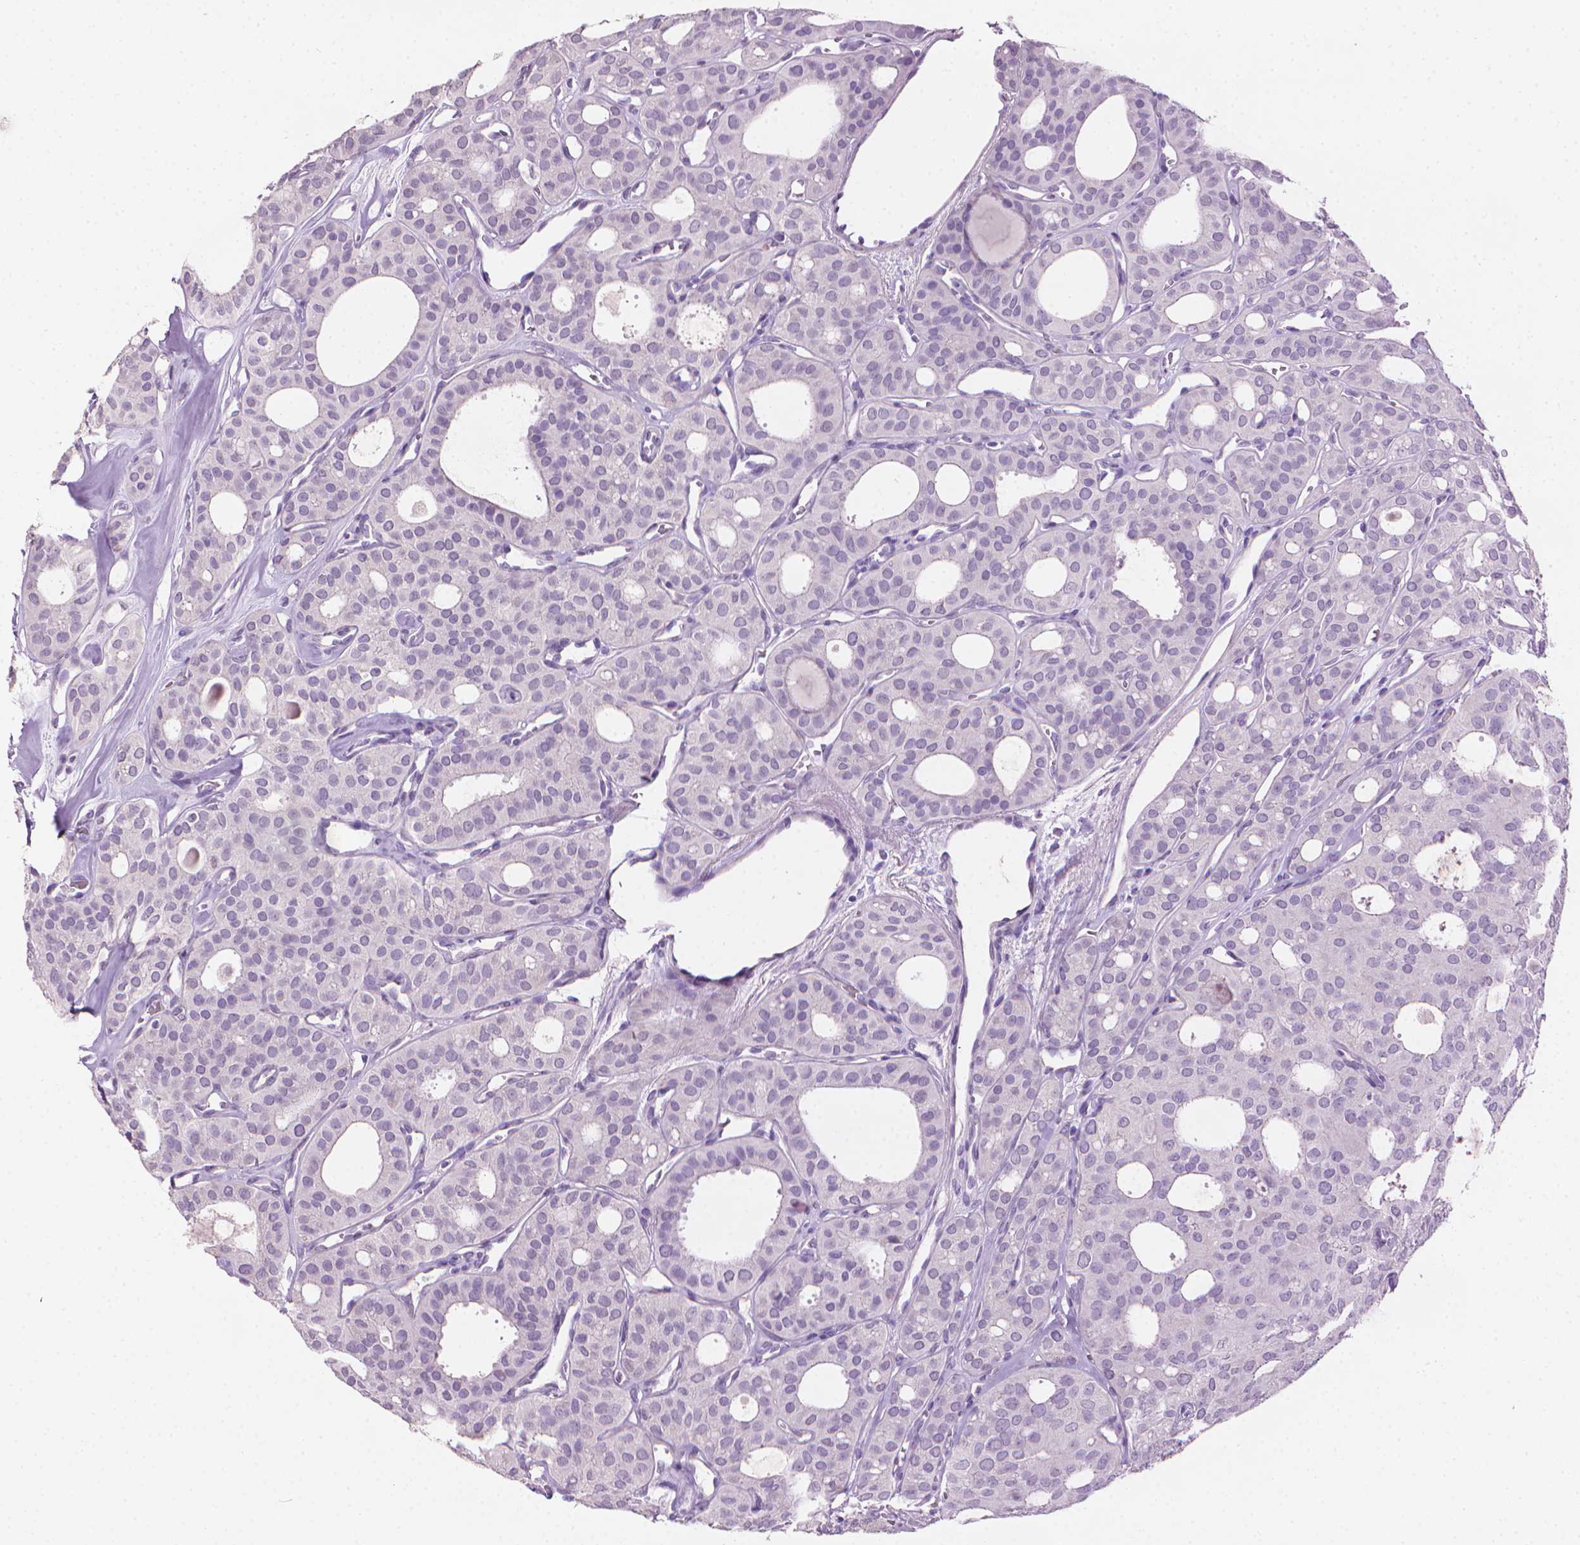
{"staining": {"intensity": "negative", "quantity": "none", "location": "none"}, "tissue": "thyroid cancer", "cell_type": "Tumor cells", "image_type": "cancer", "snomed": [{"axis": "morphology", "description": "Follicular adenoma carcinoma, NOS"}, {"axis": "topography", "description": "Thyroid gland"}], "caption": "Follicular adenoma carcinoma (thyroid) stained for a protein using immunohistochemistry (IHC) reveals no staining tumor cells.", "gene": "MLANA", "patient": {"sex": "male", "age": 75}}